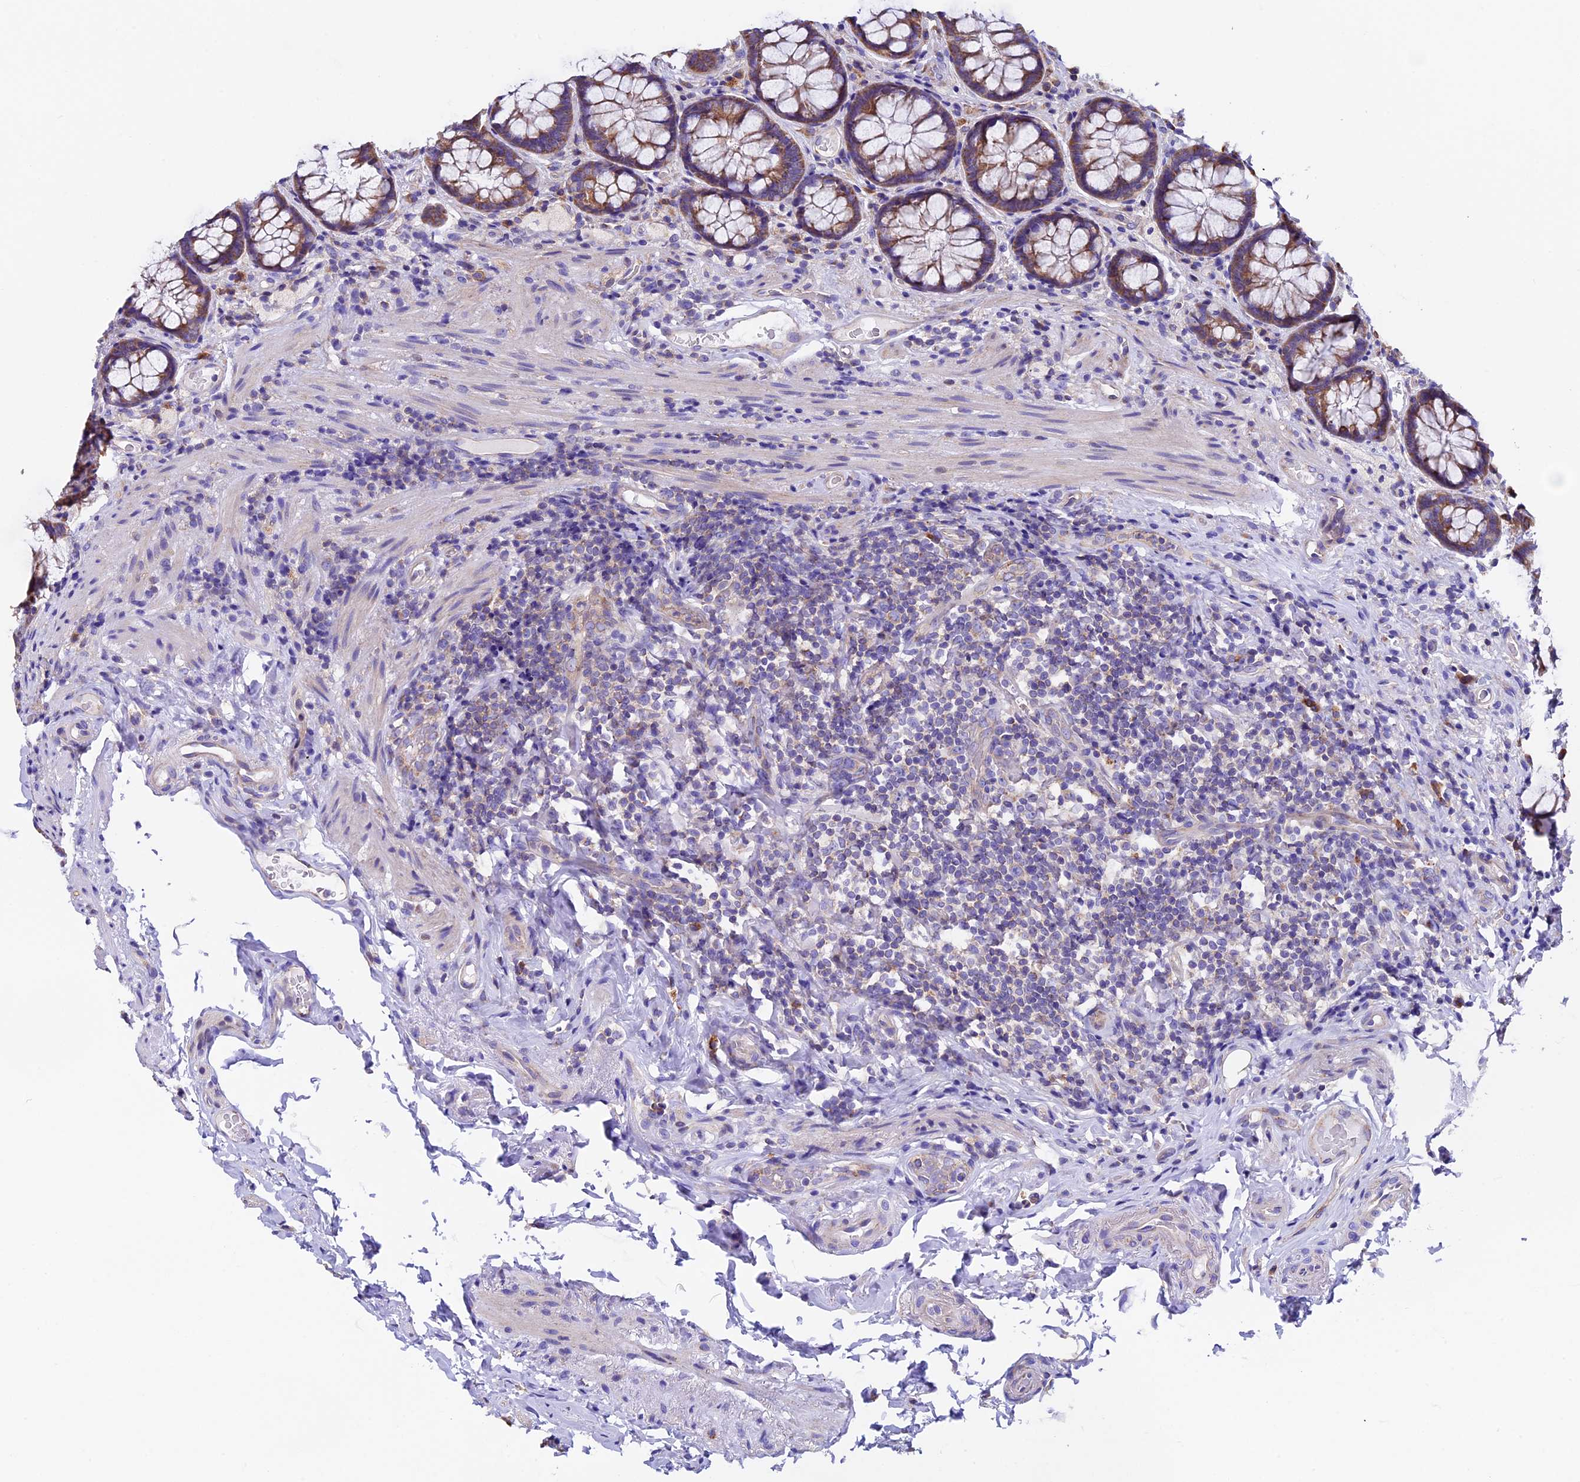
{"staining": {"intensity": "moderate", "quantity": ">75%", "location": "cytoplasmic/membranous"}, "tissue": "rectum", "cell_type": "Glandular cells", "image_type": "normal", "snomed": [{"axis": "morphology", "description": "Normal tissue, NOS"}, {"axis": "topography", "description": "Rectum"}], "caption": "DAB (3,3'-diaminobenzidine) immunohistochemical staining of unremarkable human rectum reveals moderate cytoplasmic/membranous protein positivity in approximately >75% of glandular cells.", "gene": "COMTD1", "patient": {"sex": "male", "age": 83}}